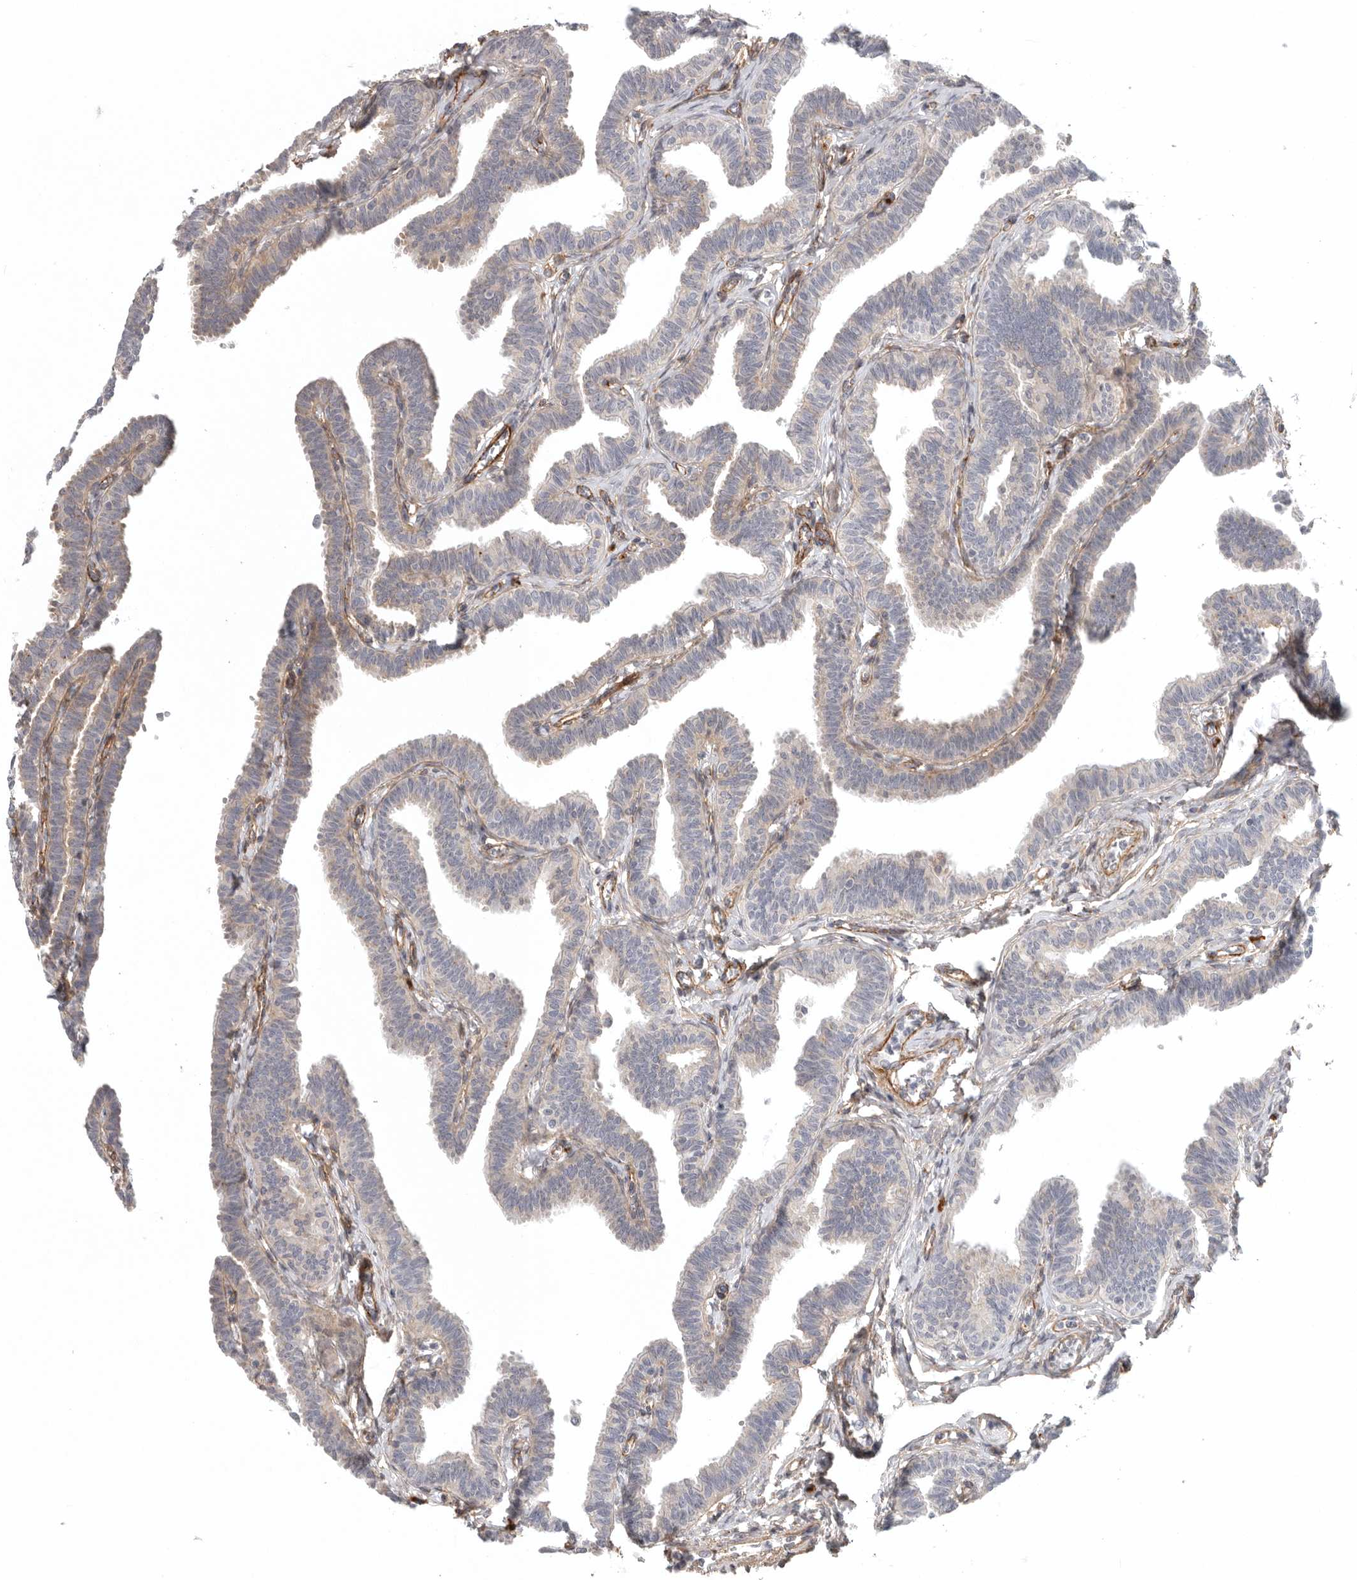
{"staining": {"intensity": "moderate", "quantity": "25%-75%", "location": "cytoplasmic/membranous"}, "tissue": "fallopian tube", "cell_type": "Glandular cells", "image_type": "normal", "snomed": [{"axis": "morphology", "description": "Normal tissue, NOS"}, {"axis": "topography", "description": "Fallopian tube"}, {"axis": "topography", "description": "Ovary"}], "caption": "Moderate cytoplasmic/membranous staining is seen in approximately 25%-75% of glandular cells in benign fallopian tube. Ihc stains the protein in brown and the nuclei are stained blue.", "gene": "LONRF1", "patient": {"sex": "female", "age": 23}}